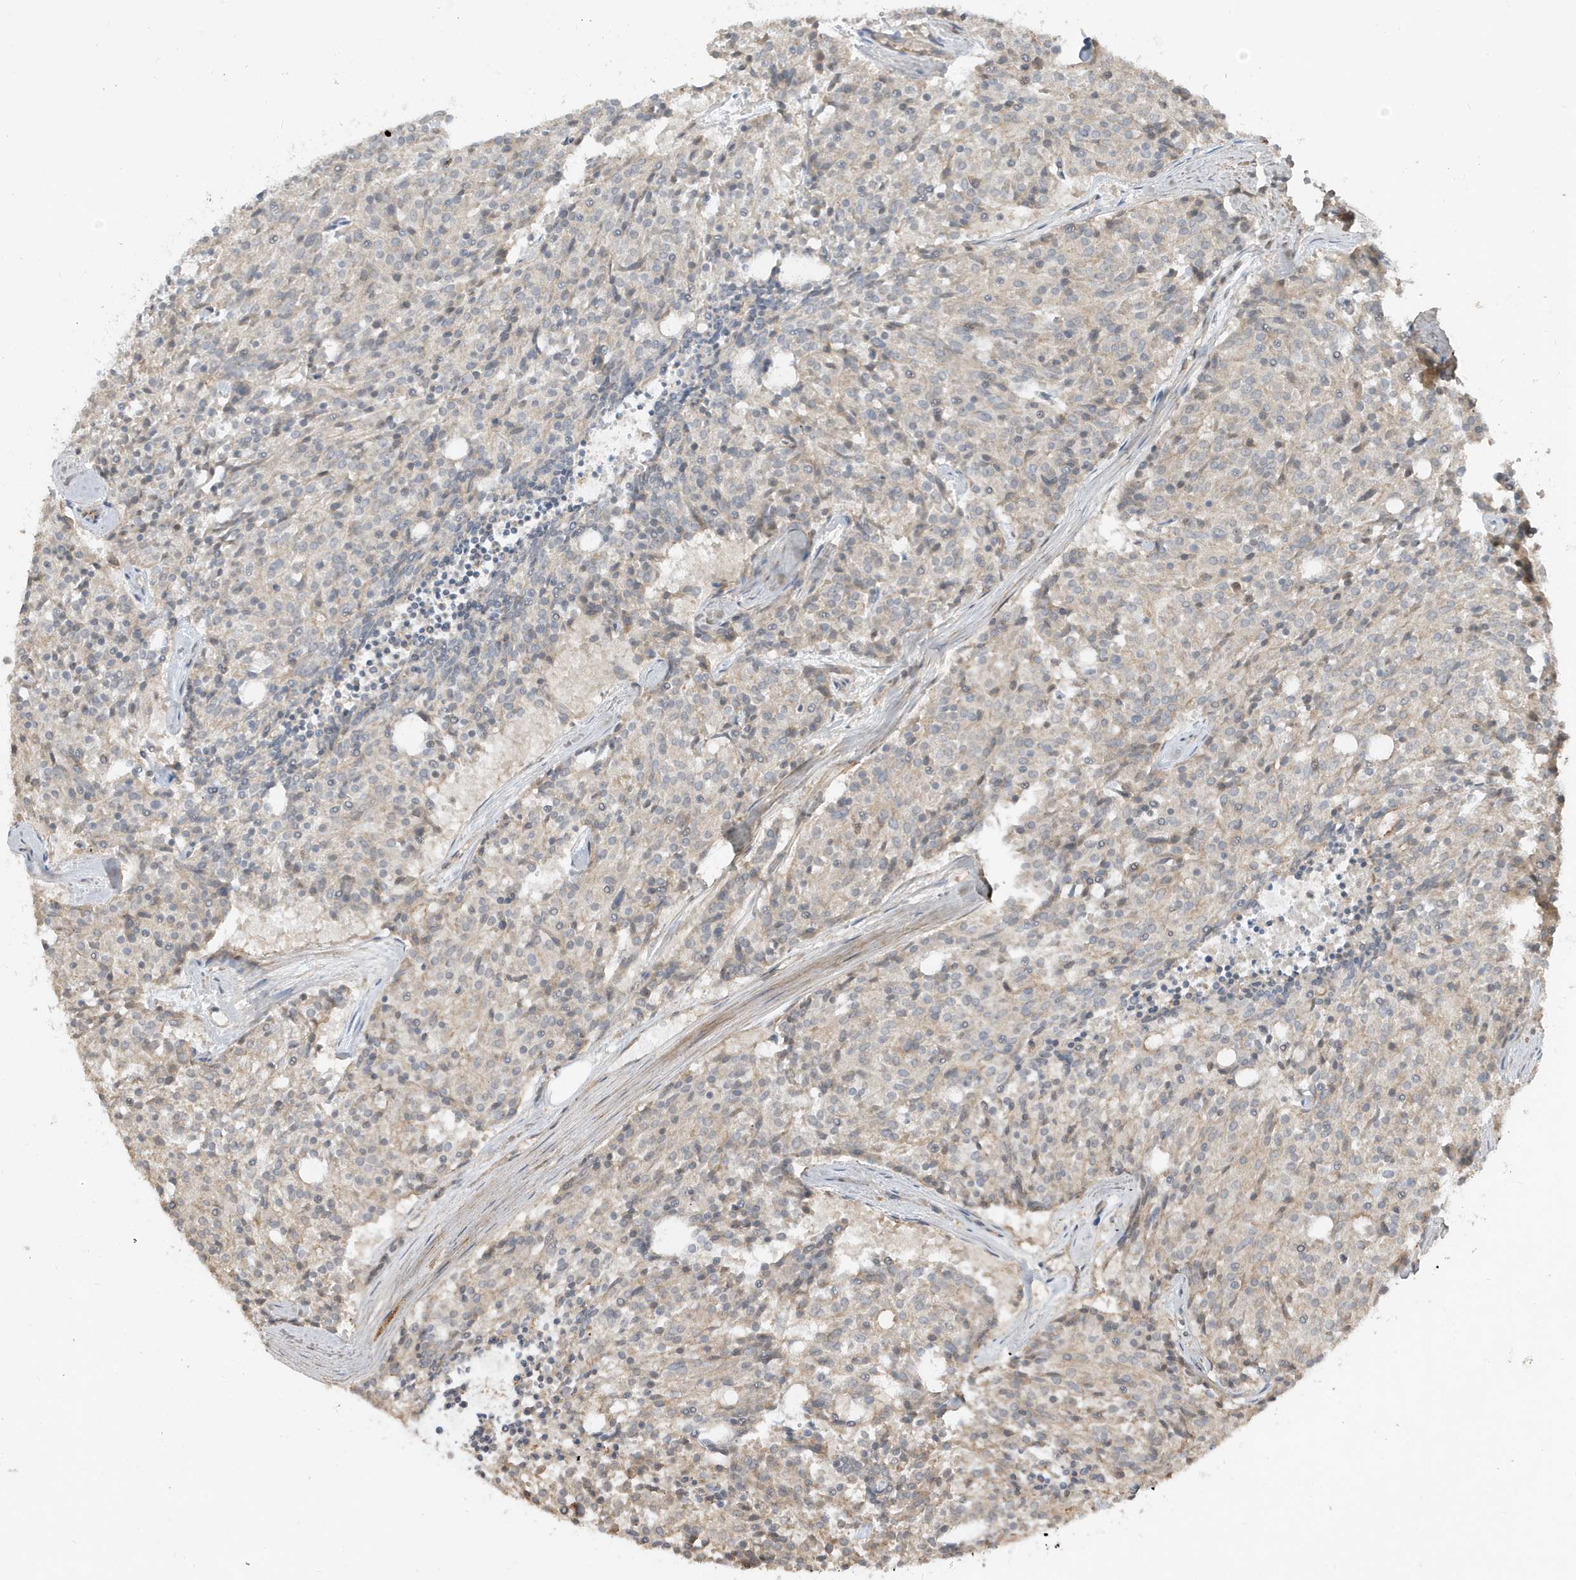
{"staining": {"intensity": "negative", "quantity": "none", "location": "none"}, "tissue": "carcinoid", "cell_type": "Tumor cells", "image_type": "cancer", "snomed": [{"axis": "morphology", "description": "Carcinoid, malignant, NOS"}, {"axis": "topography", "description": "Pancreas"}], "caption": "Tumor cells show no significant protein positivity in carcinoid (malignant). Brightfield microscopy of immunohistochemistry stained with DAB (3,3'-diaminobenzidine) (brown) and hematoxylin (blue), captured at high magnification.", "gene": "PRRT3", "patient": {"sex": "female", "age": 54}}